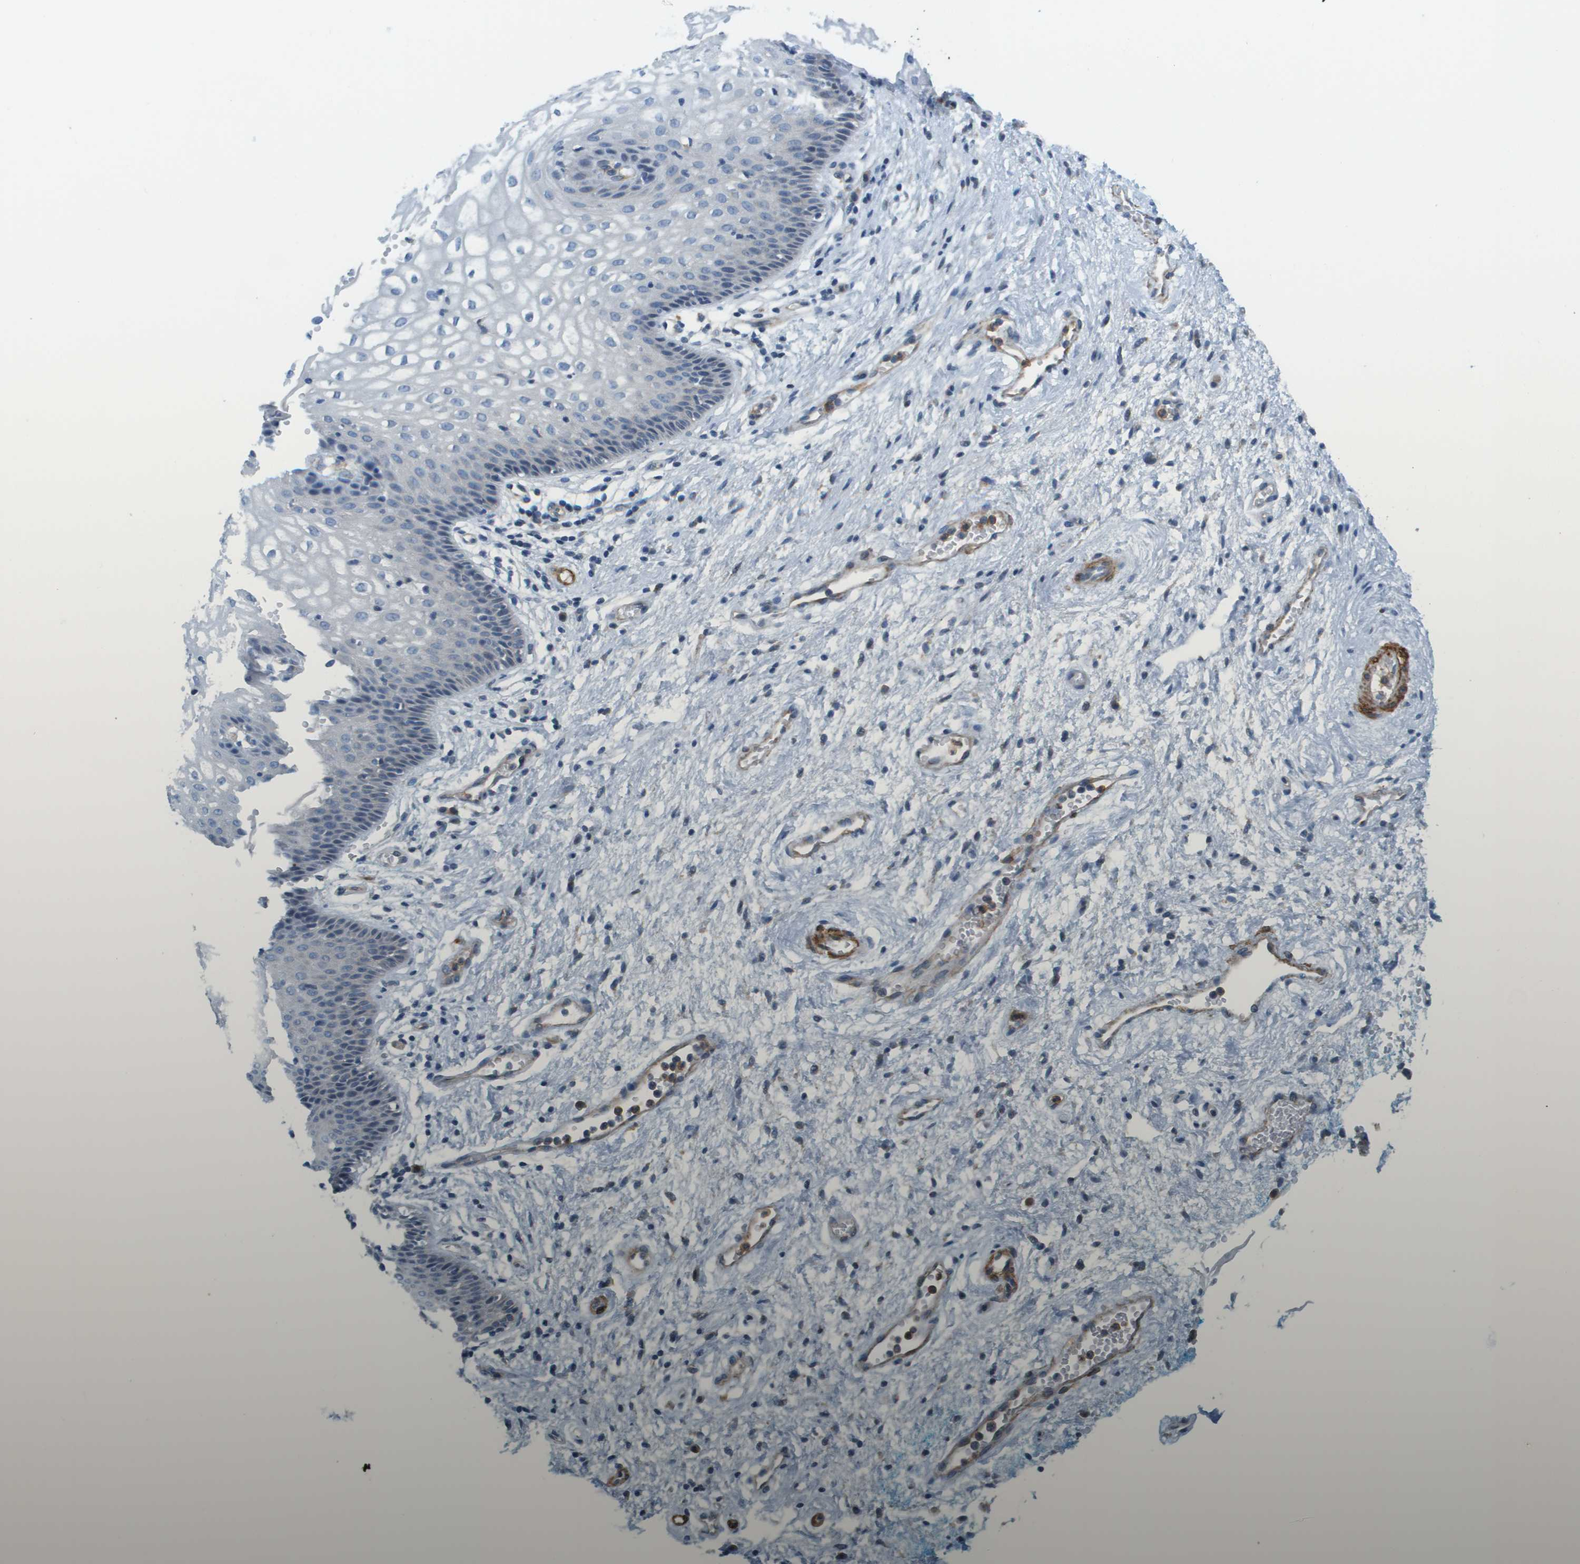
{"staining": {"intensity": "negative", "quantity": "none", "location": "none"}, "tissue": "vagina", "cell_type": "Squamous epithelial cells", "image_type": "normal", "snomed": [{"axis": "morphology", "description": "Normal tissue, NOS"}, {"axis": "topography", "description": "Vagina"}], "caption": "This histopathology image is of unremarkable vagina stained with IHC to label a protein in brown with the nuclei are counter-stained blue. There is no staining in squamous epithelial cells.", "gene": "MYH11", "patient": {"sex": "female", "age": 34}}